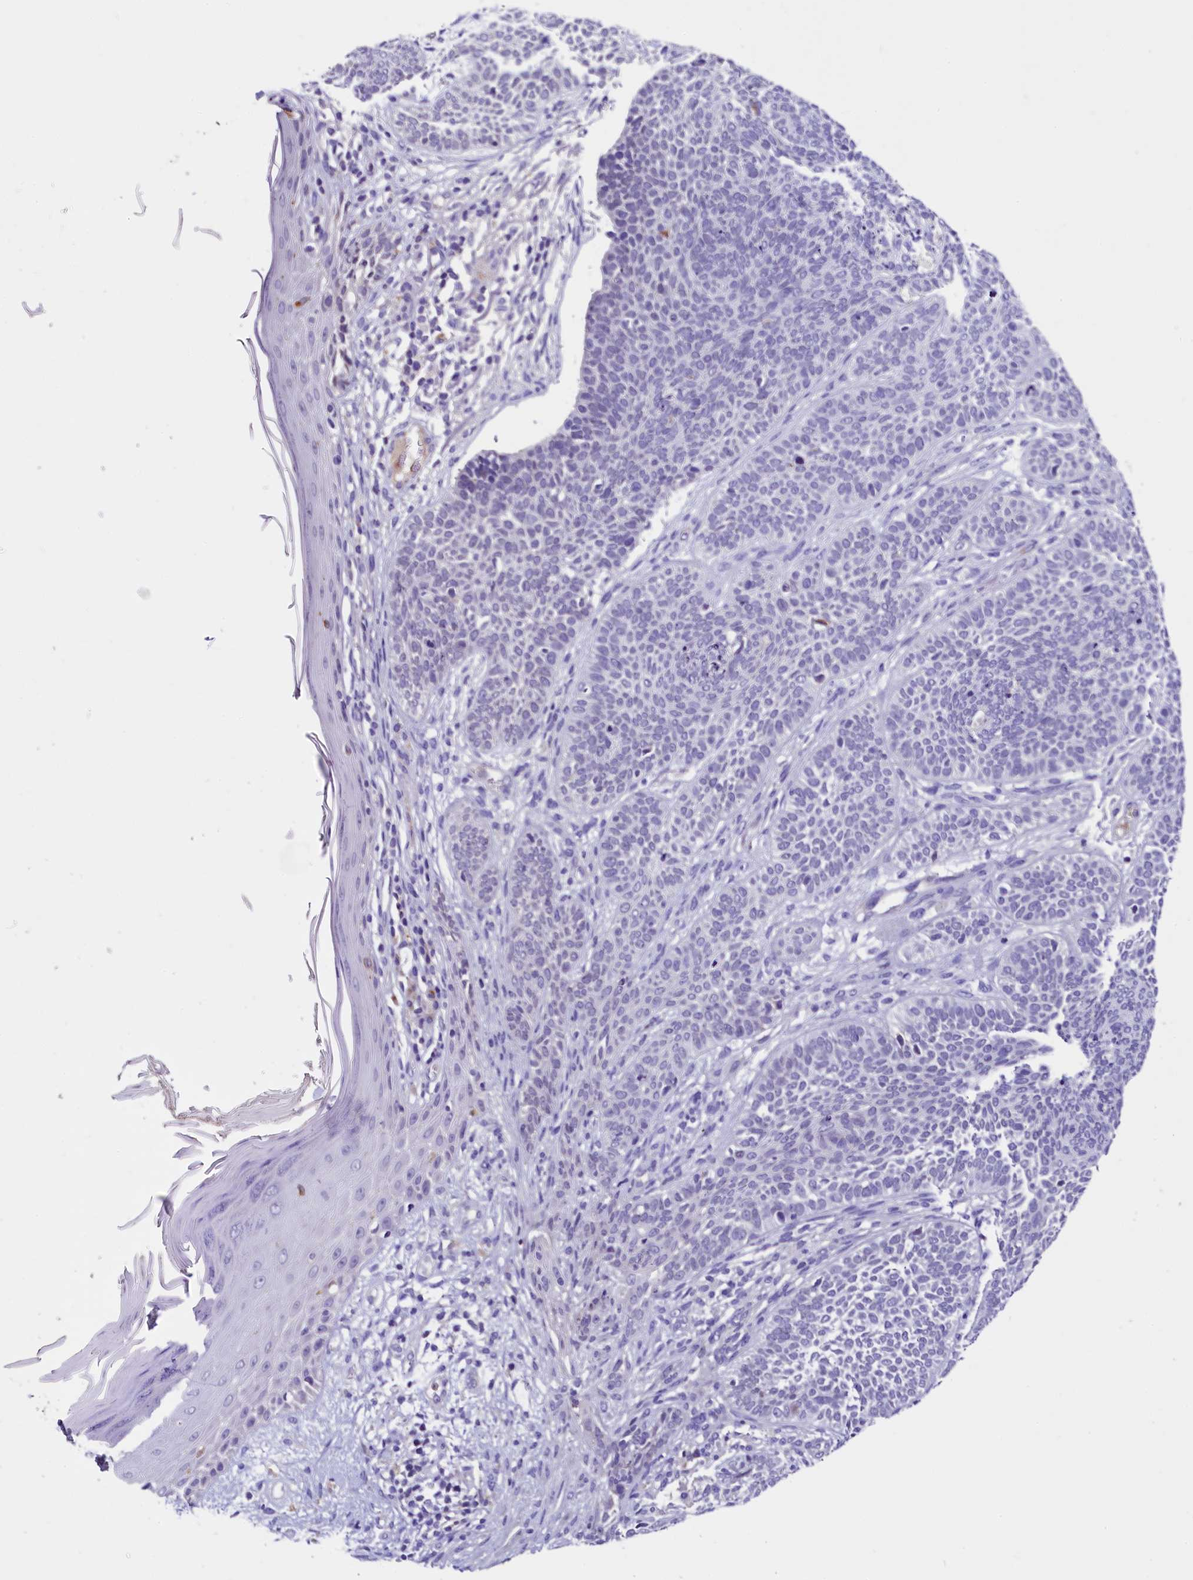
{"staining": {"intensity": "negative", "quantity": "none", "location": "none"}, "tissue": "skin cancer", "cell_type": "Tumor cells", "image_type": "cancer", "snomed": [{"axis": "morphology", "description": "Basal cell carcinoma"}, {"axis": "topography", "description": "Skin"}], "caption": "Protein analysis of skin cancer displays no significant expression in tumor cells.", "gene": "MEX3B", "patient": {"sex": "male", "age": 85}}